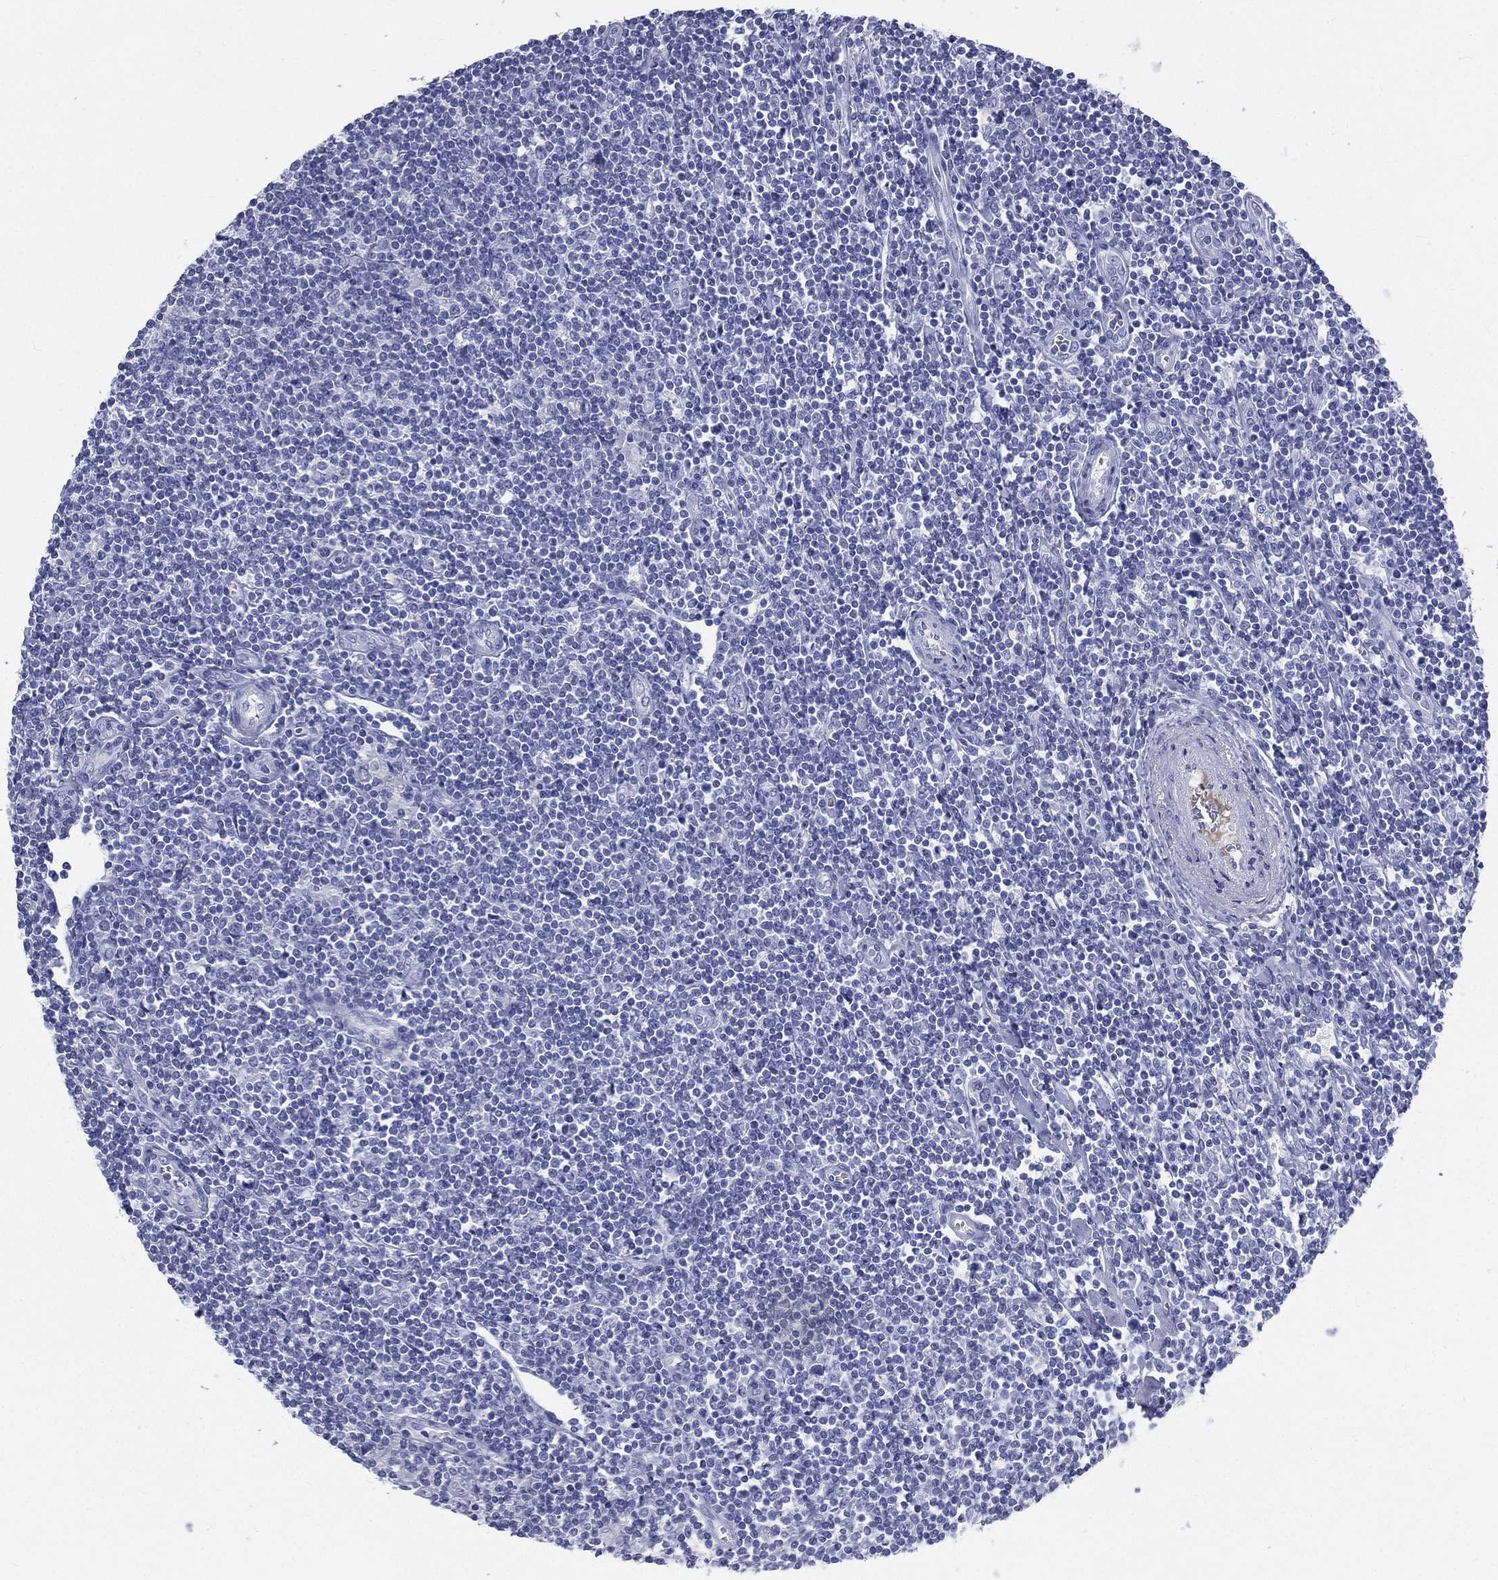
{"staining": {"intensity": "negative", "quantity": "none", "location": "none"}, "tissue": "lymphoma", "cell_type": "Tumor cells", "image_type": "cancer", "snomed": [{"axis": "morphology", "description": "Hodgkin's disease, NOS"}, {"axis": "topography", "description": "Lymph node"}], "caption": "Human lymphoma stained for a protein using immunohistochemistry demonstrates no positivity in tumor cells.", "gene": "HP", "patient": {"sex": "male", "age": 40}}